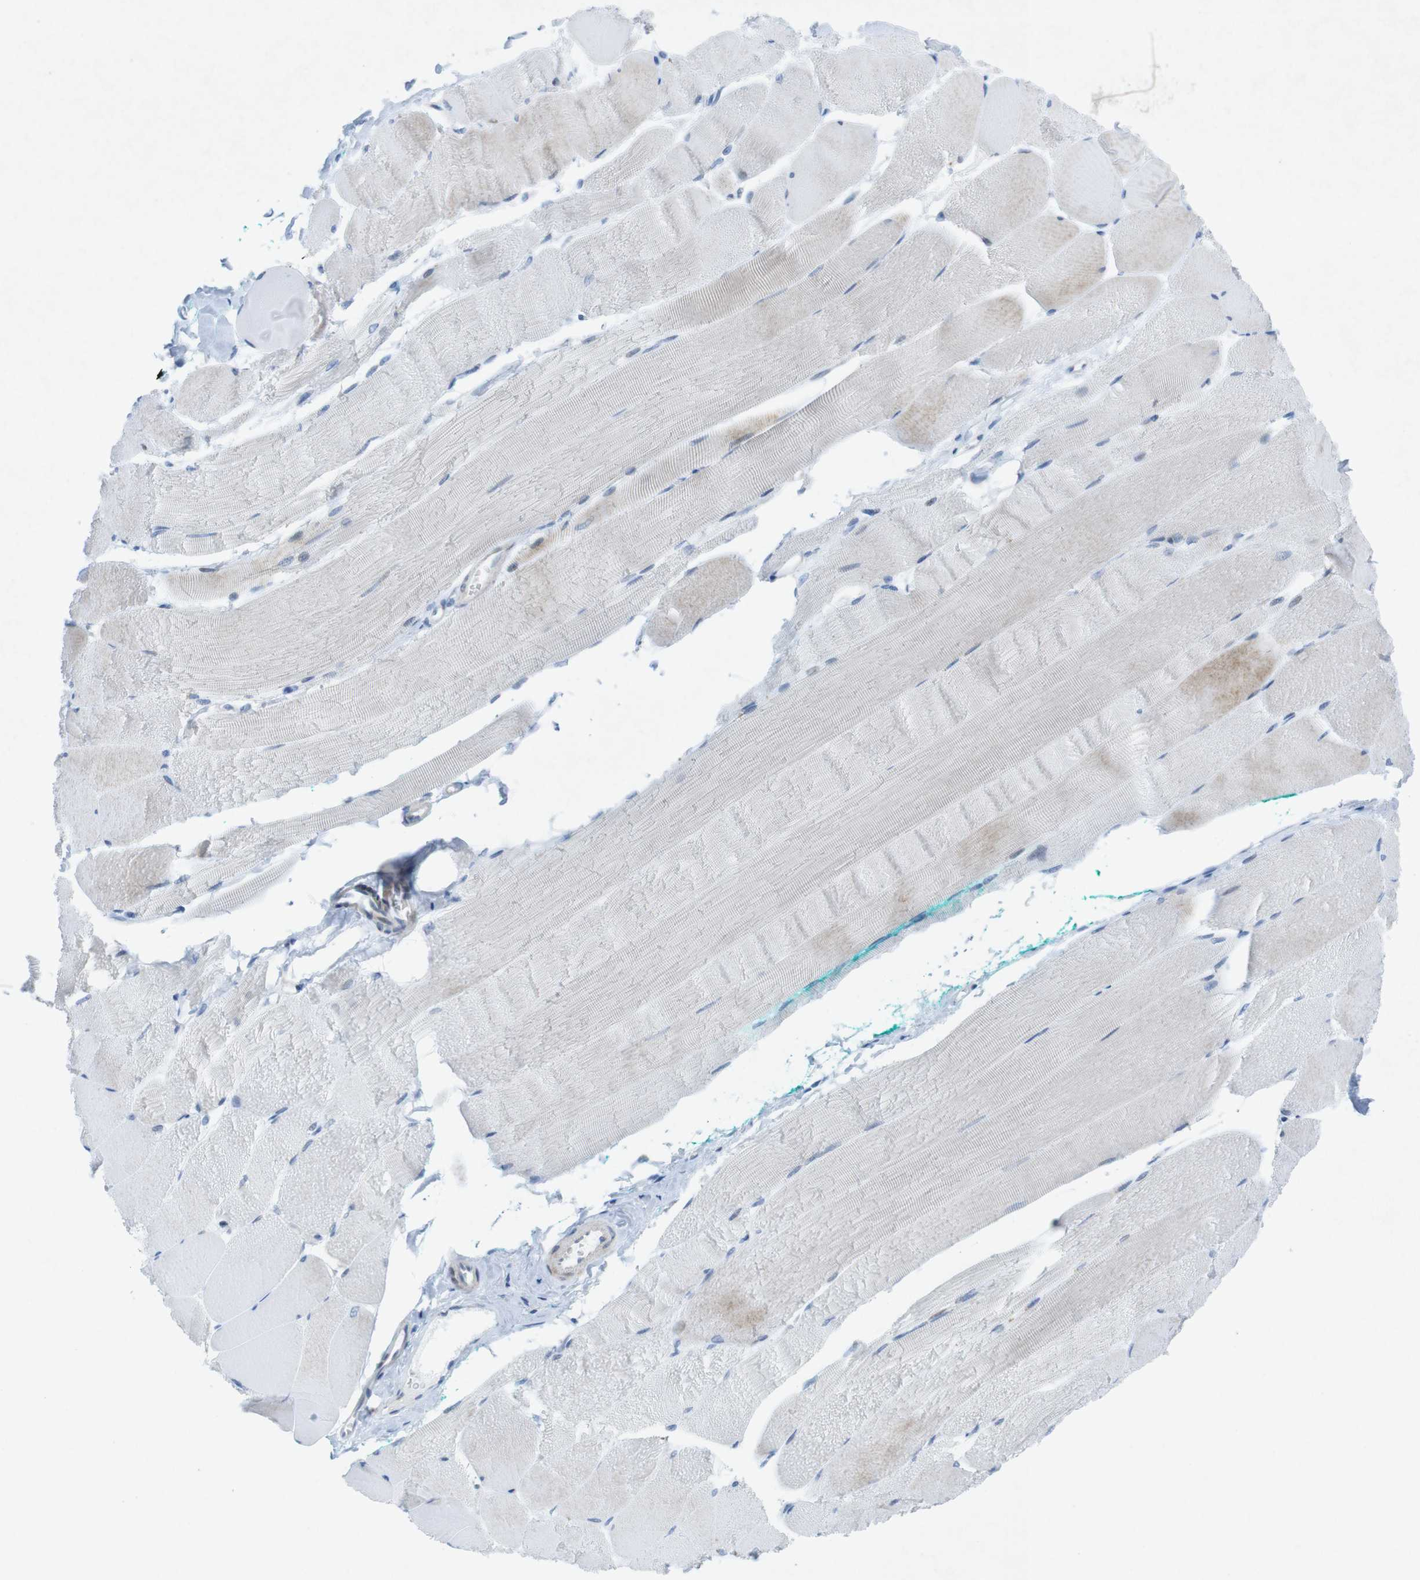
{"staining": {"intensity": "weak", "quantity": "<25%", "location": "cytoplasmic/membranous"}, "tissue": "skeletal muscle", "cell_type": "Myocytes", "image_type": "normal", "snomed": [{"axis": "morphology", "description": "Normal tissue, NOS"}, {"axis": "morphology", "description": "Squamous cell carcinoma, NOS"}, {"axis": "topography", "description": "Skeletal muscle"}], "caption": "IHC micrograph of benign skeletal muscle: human skeletal muscle stained with DAB exhibits no significant protein positivity in myocytes.", "gene": "CHAF1A", "patient": {"sex": "male", "age": 51}}